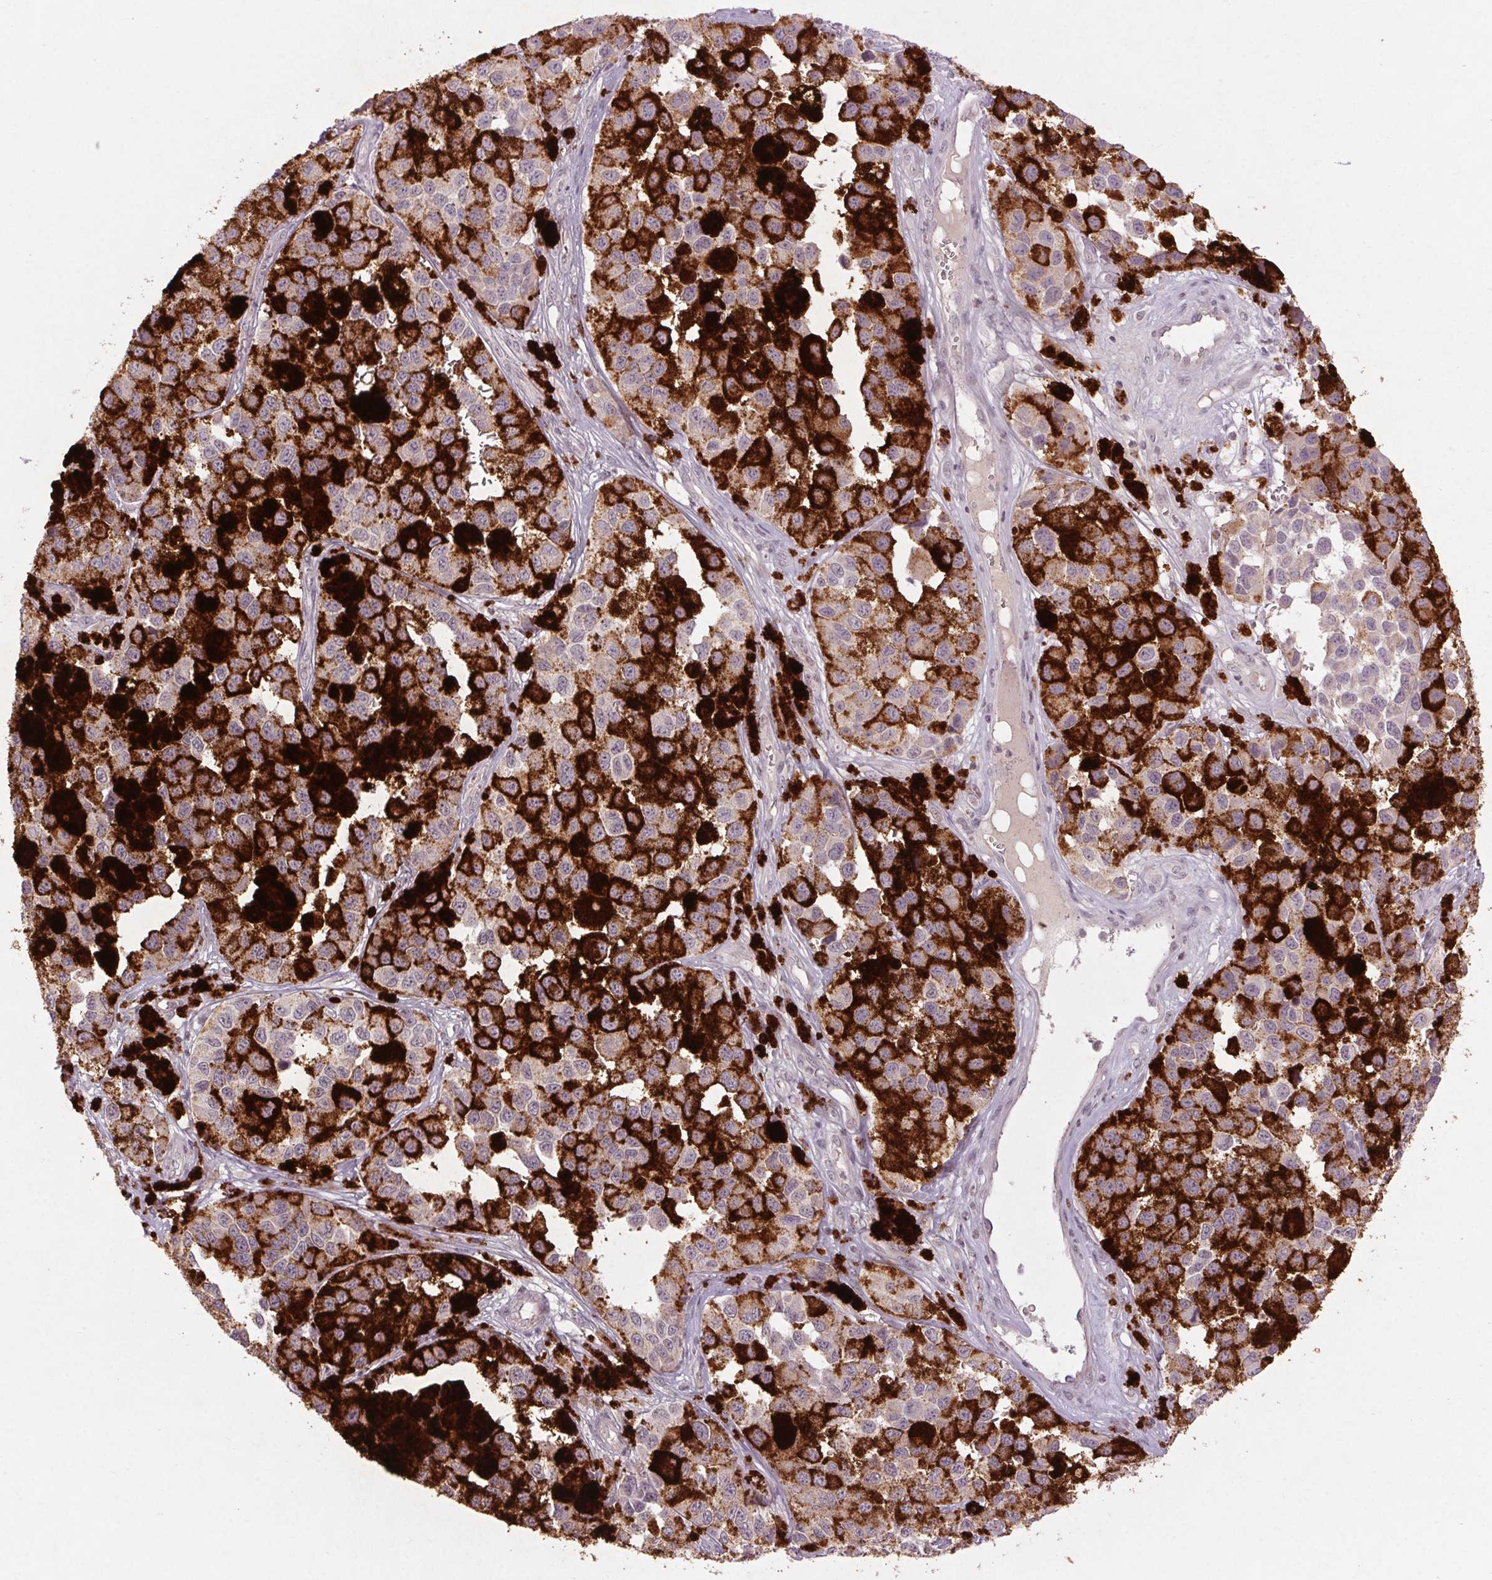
{"staining": {"intensity": "negative", "quantity": "none", "location": "none"}, "tissue": "melanoma", "cell_type": "Tumor cells", "image_type": "cancer", "snomed": [{"axis": "morphology", "description": "Malignant melanoma, NOS"}, {"axis": "topography", "description": "Skin"}], "caption": "The image exhibits no significant positivity in tumor cells of malignant melanoma. Nuclei are stained in blue.", "gene": "KLRC3", "patient": {"sex": "female", "age": 58}}